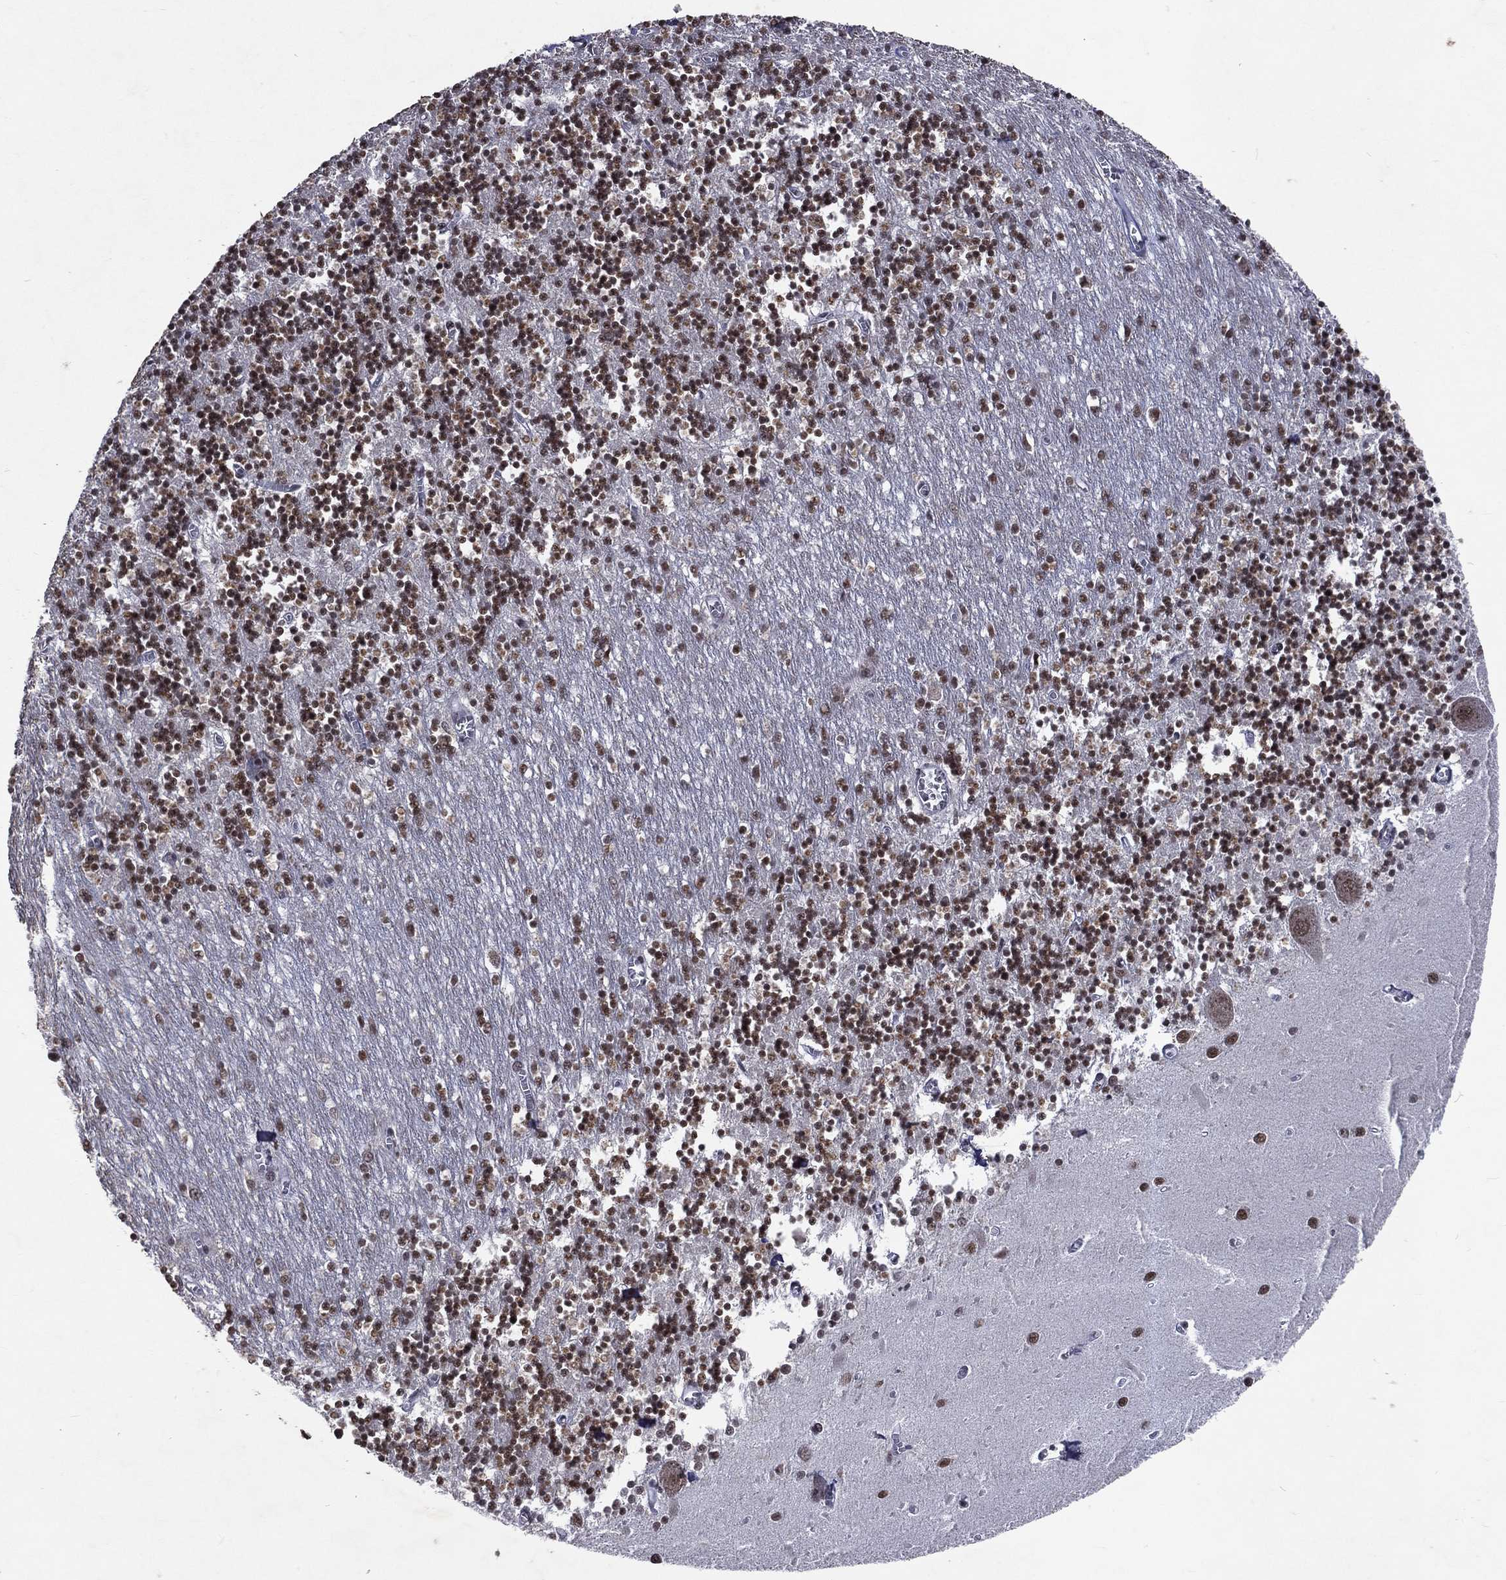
{"staining": {"intensity": "moderate", "quantity": "25%-75%", "location": "nuclear"}, "tissue": "cerebellum", "cell_type": "Cells in granular layer", "image_type": "normal", "snomed": [{"axis": "morphology", "description": "Normal tissue, NOS"}, {"axis": "topography", "description": "Cerebellum"}], "caption": "The histopathology image exhibits staining of benign cerebellum, revealing moderate nuclear protein positivity (brown color) within cells in granular layer.", "gene": "DMAP1", "patient": {"sex": "female", "age": 64}}